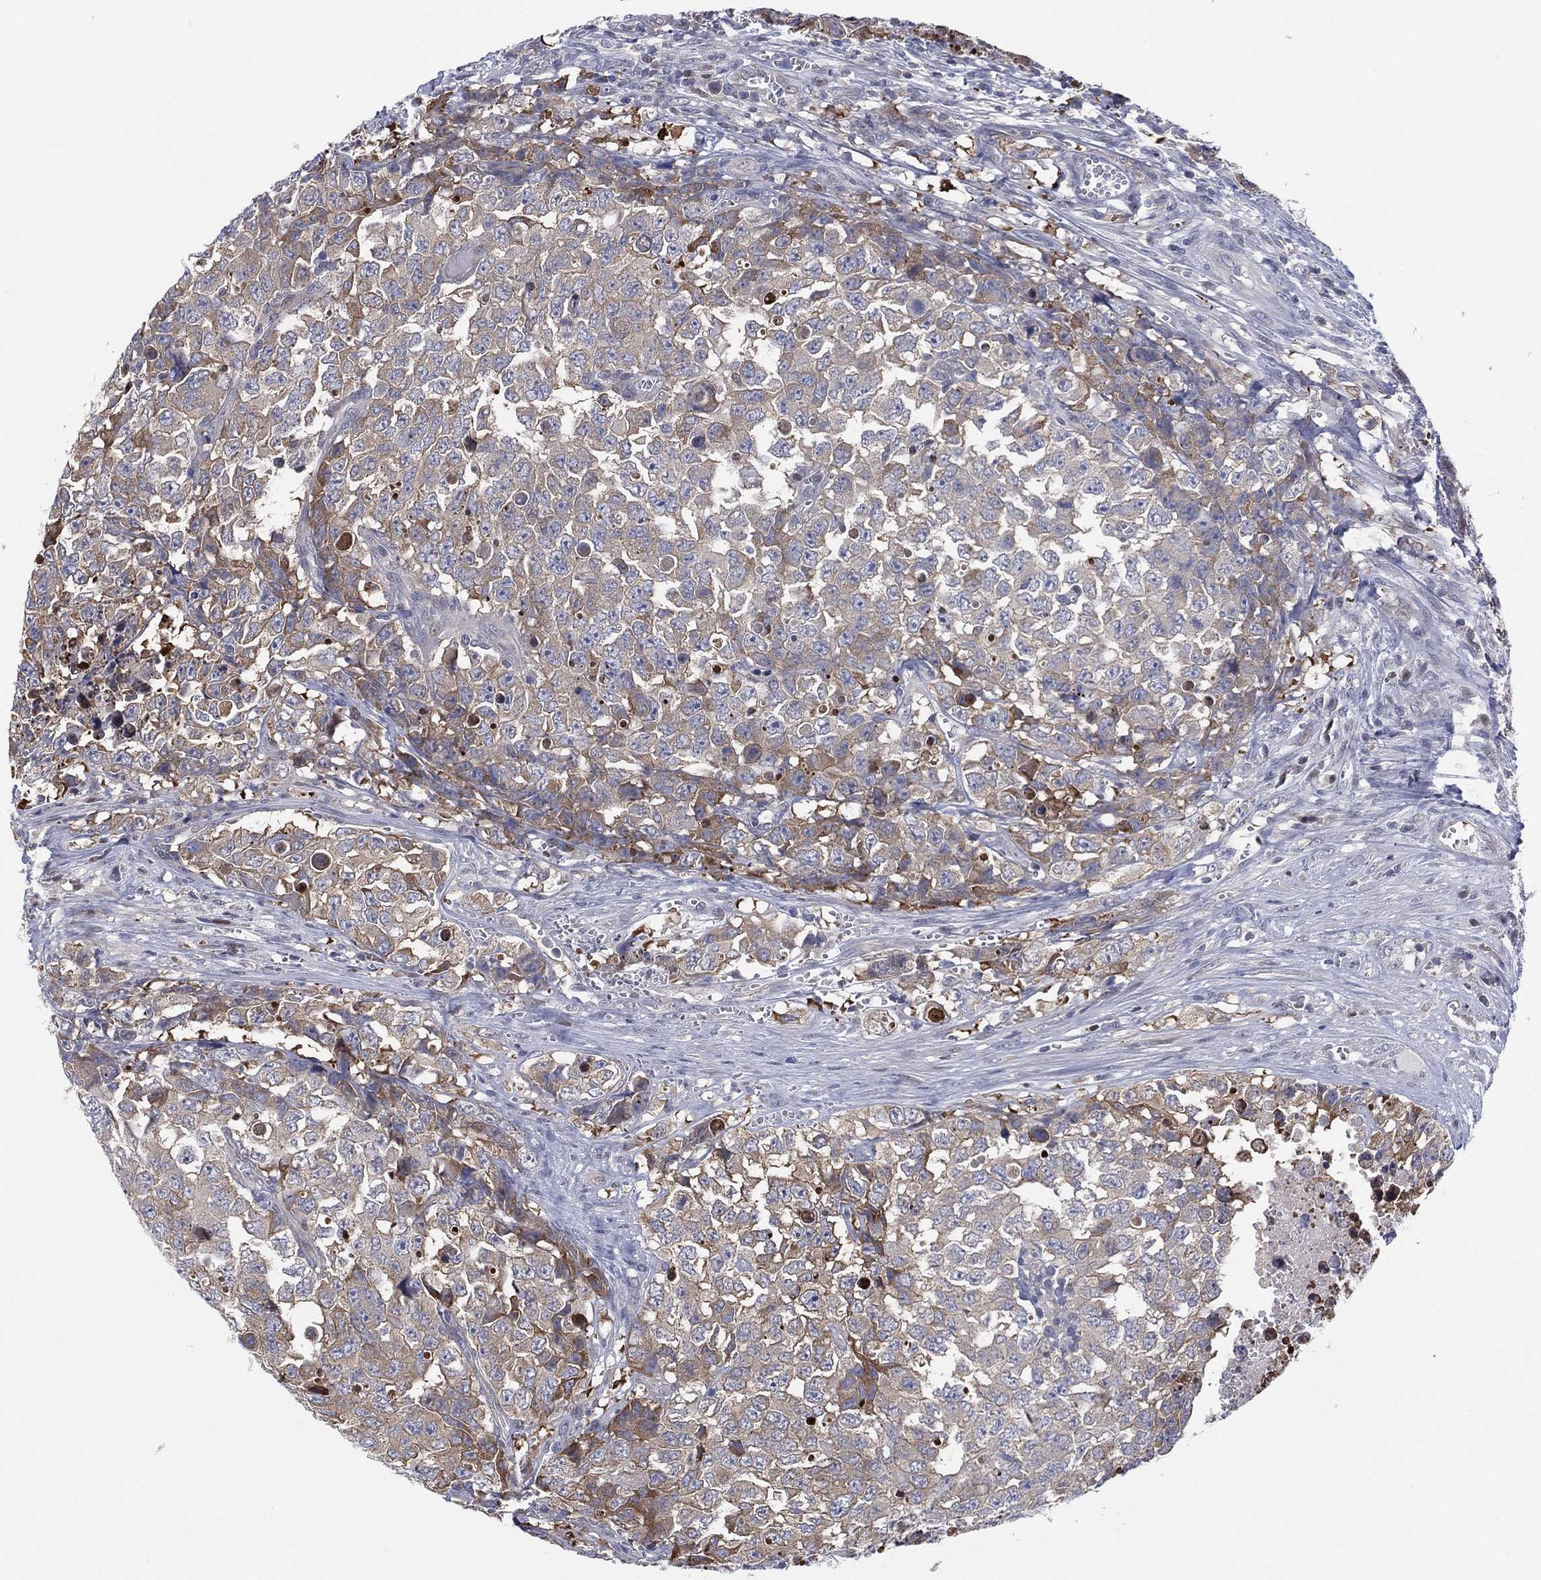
{"staining": {"intensity": "weak", "quantity": "25%-75%", "location": "cytoplasmic/membranous"}, "tissue": "testis cancer", "cell_type": "Tumor cells", "image_type": "cancer", "snomed": [{"axis": "morphology", "description": "Carcinoma, Embryonal, NOS"}, {"axis": "topography", "description": "Testis"}], "caption": "The image shows a brown stain indicating the presence of a protein in the cytoplasmic/membranous of tumor cells in testis embryonal carcinoma.", "gene": "SLC4A4", "patient": {"sex": "male", "age": 23}}